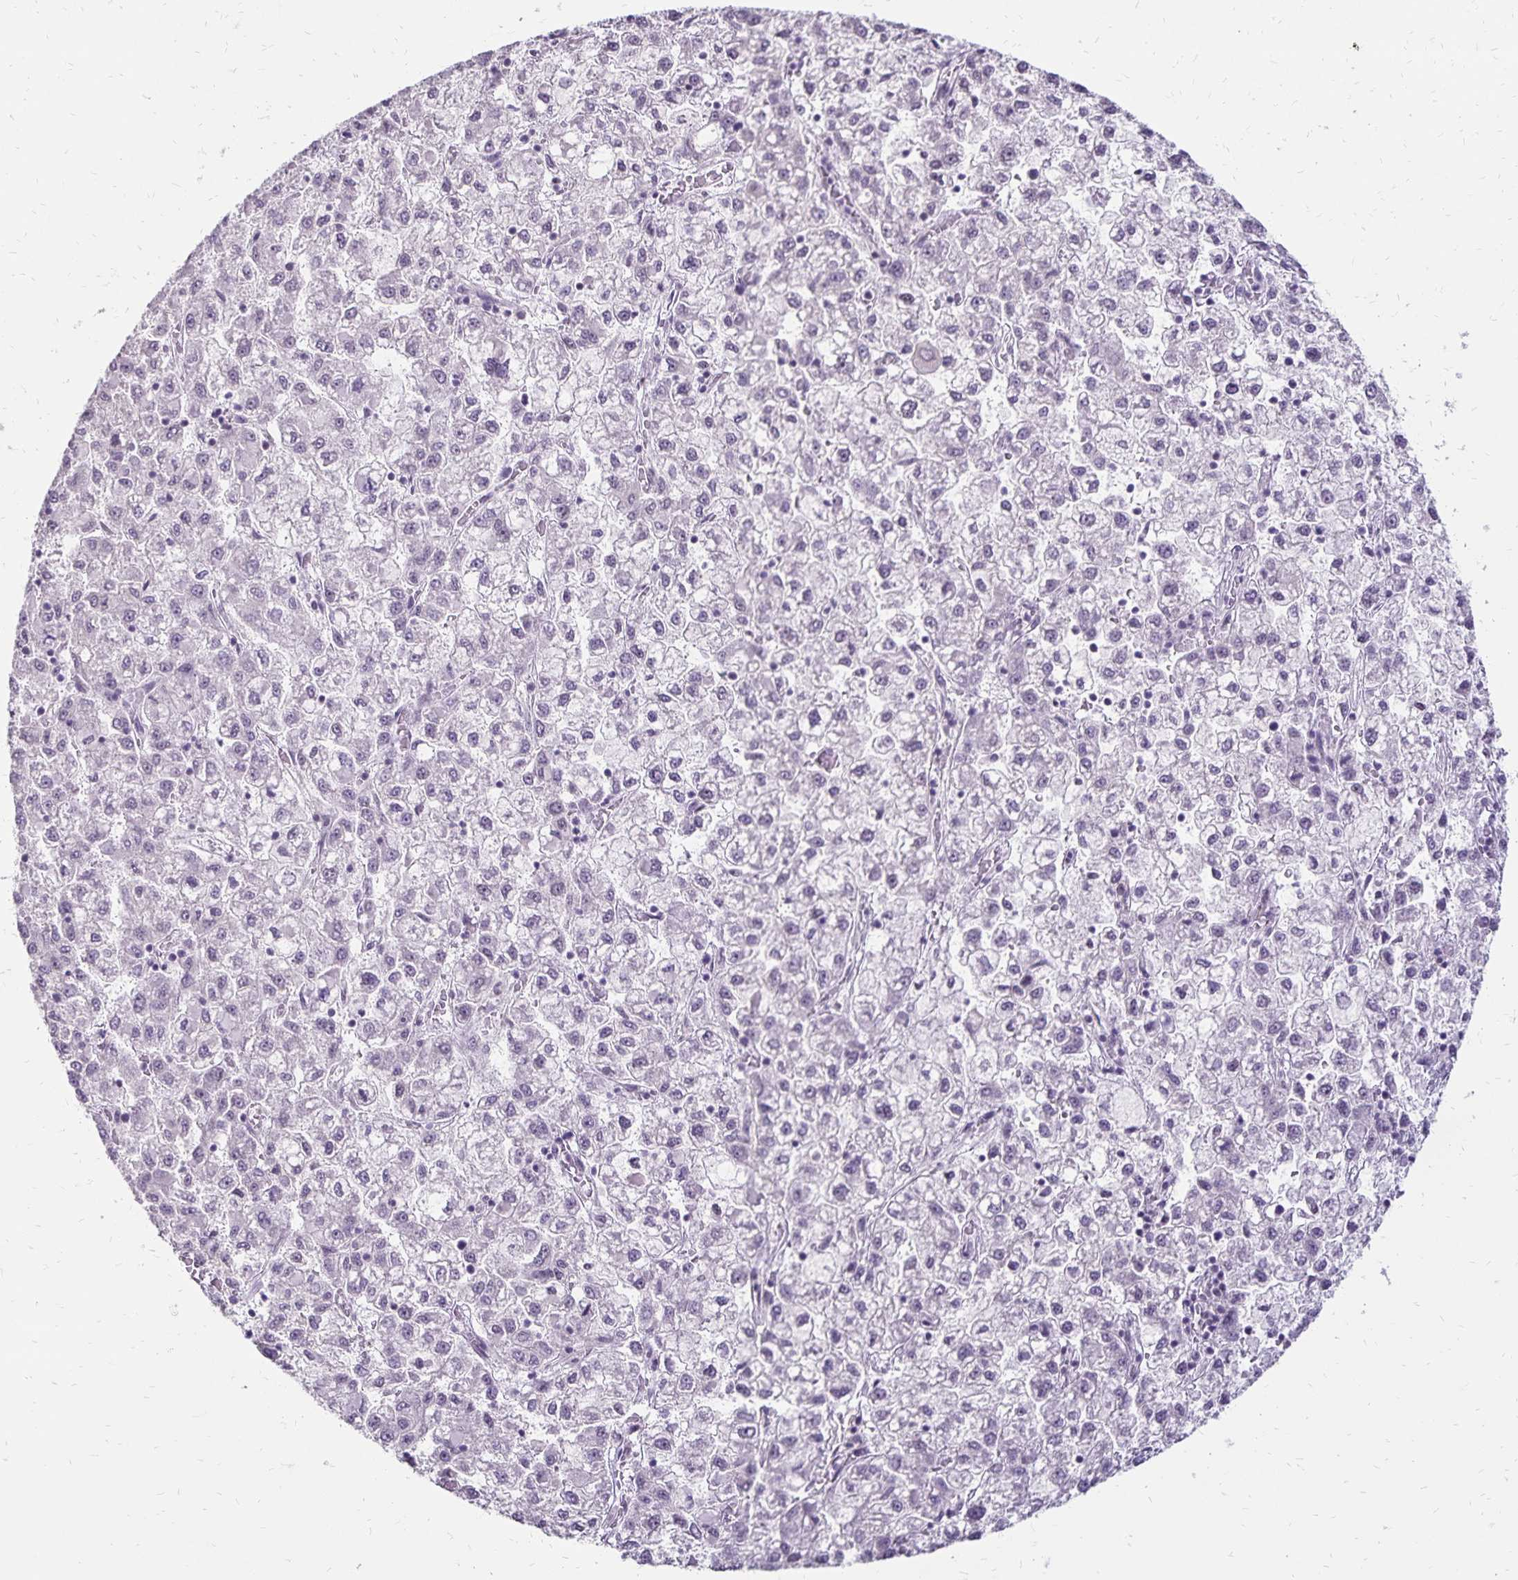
{"staining": {"intensity": "negative", "quantity": "none", "location": "none"}, "tissue": "liver cancer", "cell_type": "Tumor cells", "image_type": "cancer", "snomed": [{"axis": "morphology", "description": "Carcinoma, Hepatocellular, NOS"}, {"axis": "topography", "description": "Liver"}], "caption": "Micrograph shows no significant protein expression in tumor cells of liver cancer.", "gene": "POLB", "patient": {"sex": "male", "age": 40}}